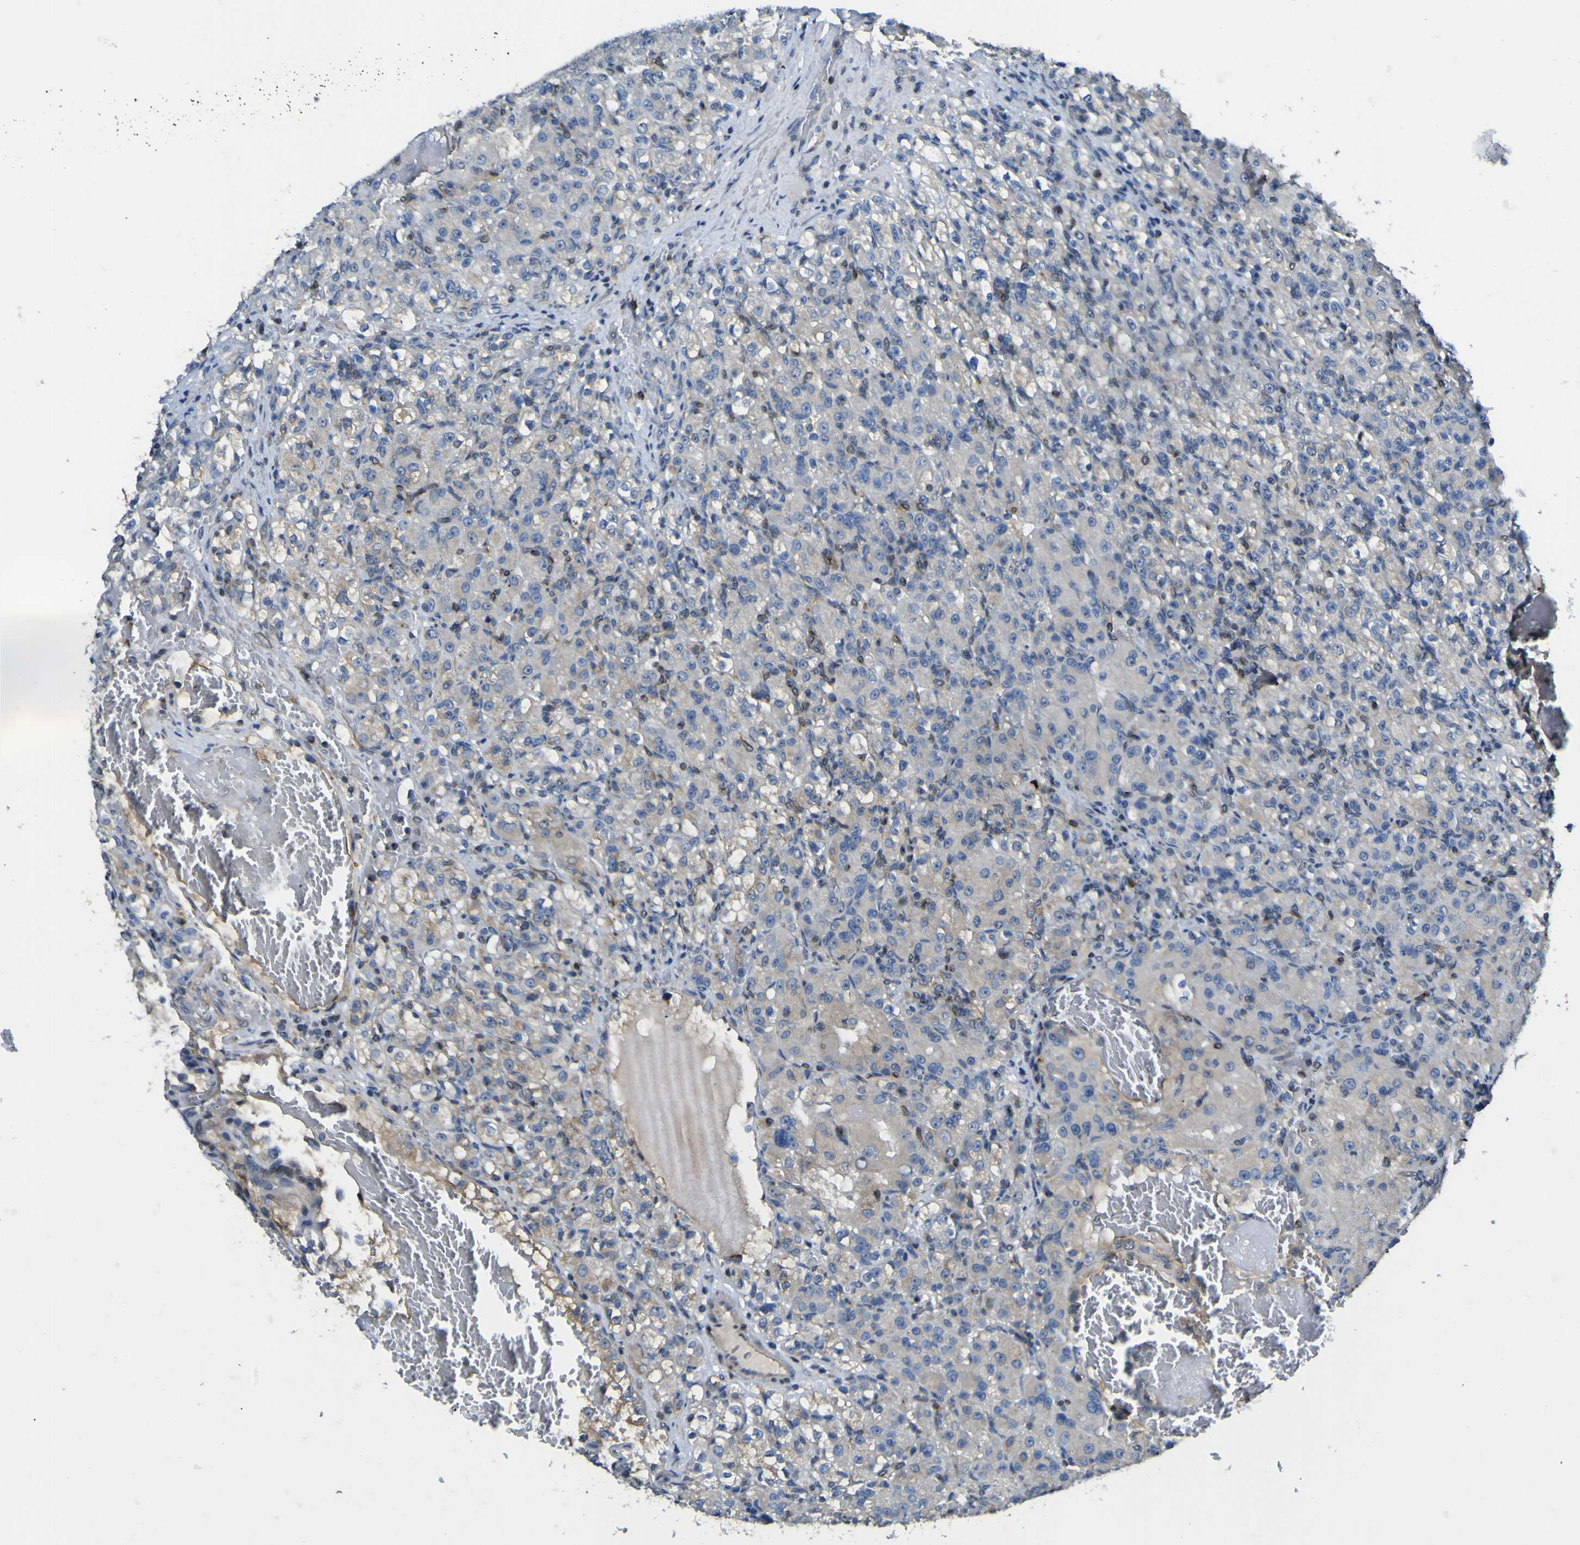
{"staining": {"intensity": "moderate", "quantity": "25%-75%", "location": "cytoplasmic/membranous"}, "tissue": "renal cancer", "cell_type": "Tumor cells", "image_type": "cancer", "snomed": [{"axis": "morphology", "description": "Adenocarcinoma, NOS"}, {"axis": "topography", "description": "Kidney"}], "caption": "The immunohistochemical stain labels moderate cytoplasmic/membranous positivity in tumor cells of adenocarcinoma (renal) tissue.", "gene": "EML2", "patient": {"sex": "male", "age": 61}}